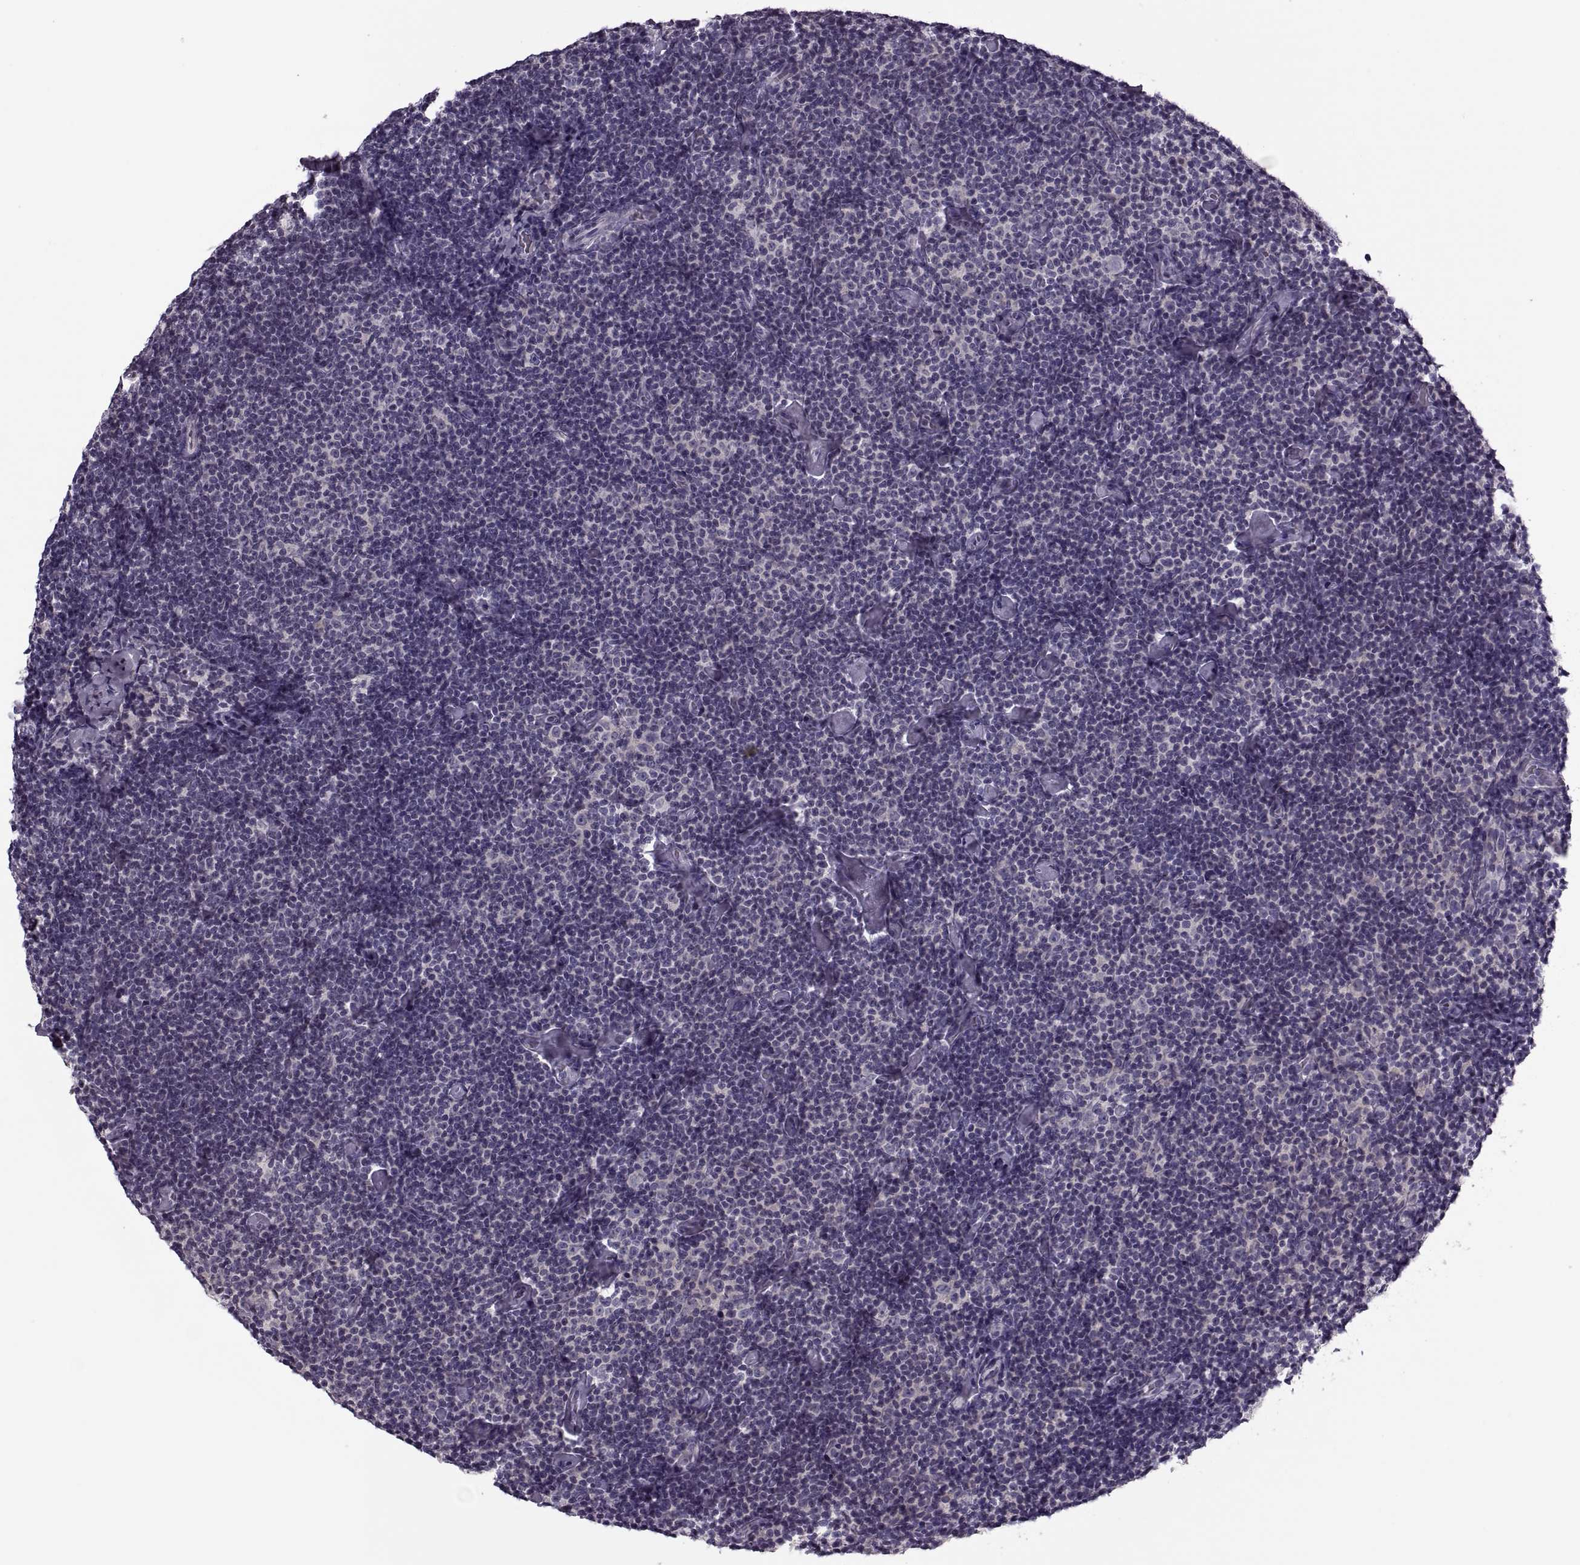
{"staining": {"intensity": "negative", "quantity": "none", "location": "none"}, "tissue": "lymphoma", "cell_type": "Tumor cells", "image_type": "cancer", "snomed": [{"axis": "morphology", "description": "Malignant lymphoma, non-Hodgkin's type, Low grade"}, {"axis": "topography", "description": "Lymph node"}], "caption": "This is an immunohistochemistry histopathology image of human malignant lymphoma, non-Hodgkin's type (low-grade). There is no positivity in tumor cells.", "gene": "PRSS54", "patient": {"sex": "male", "age": 81}}